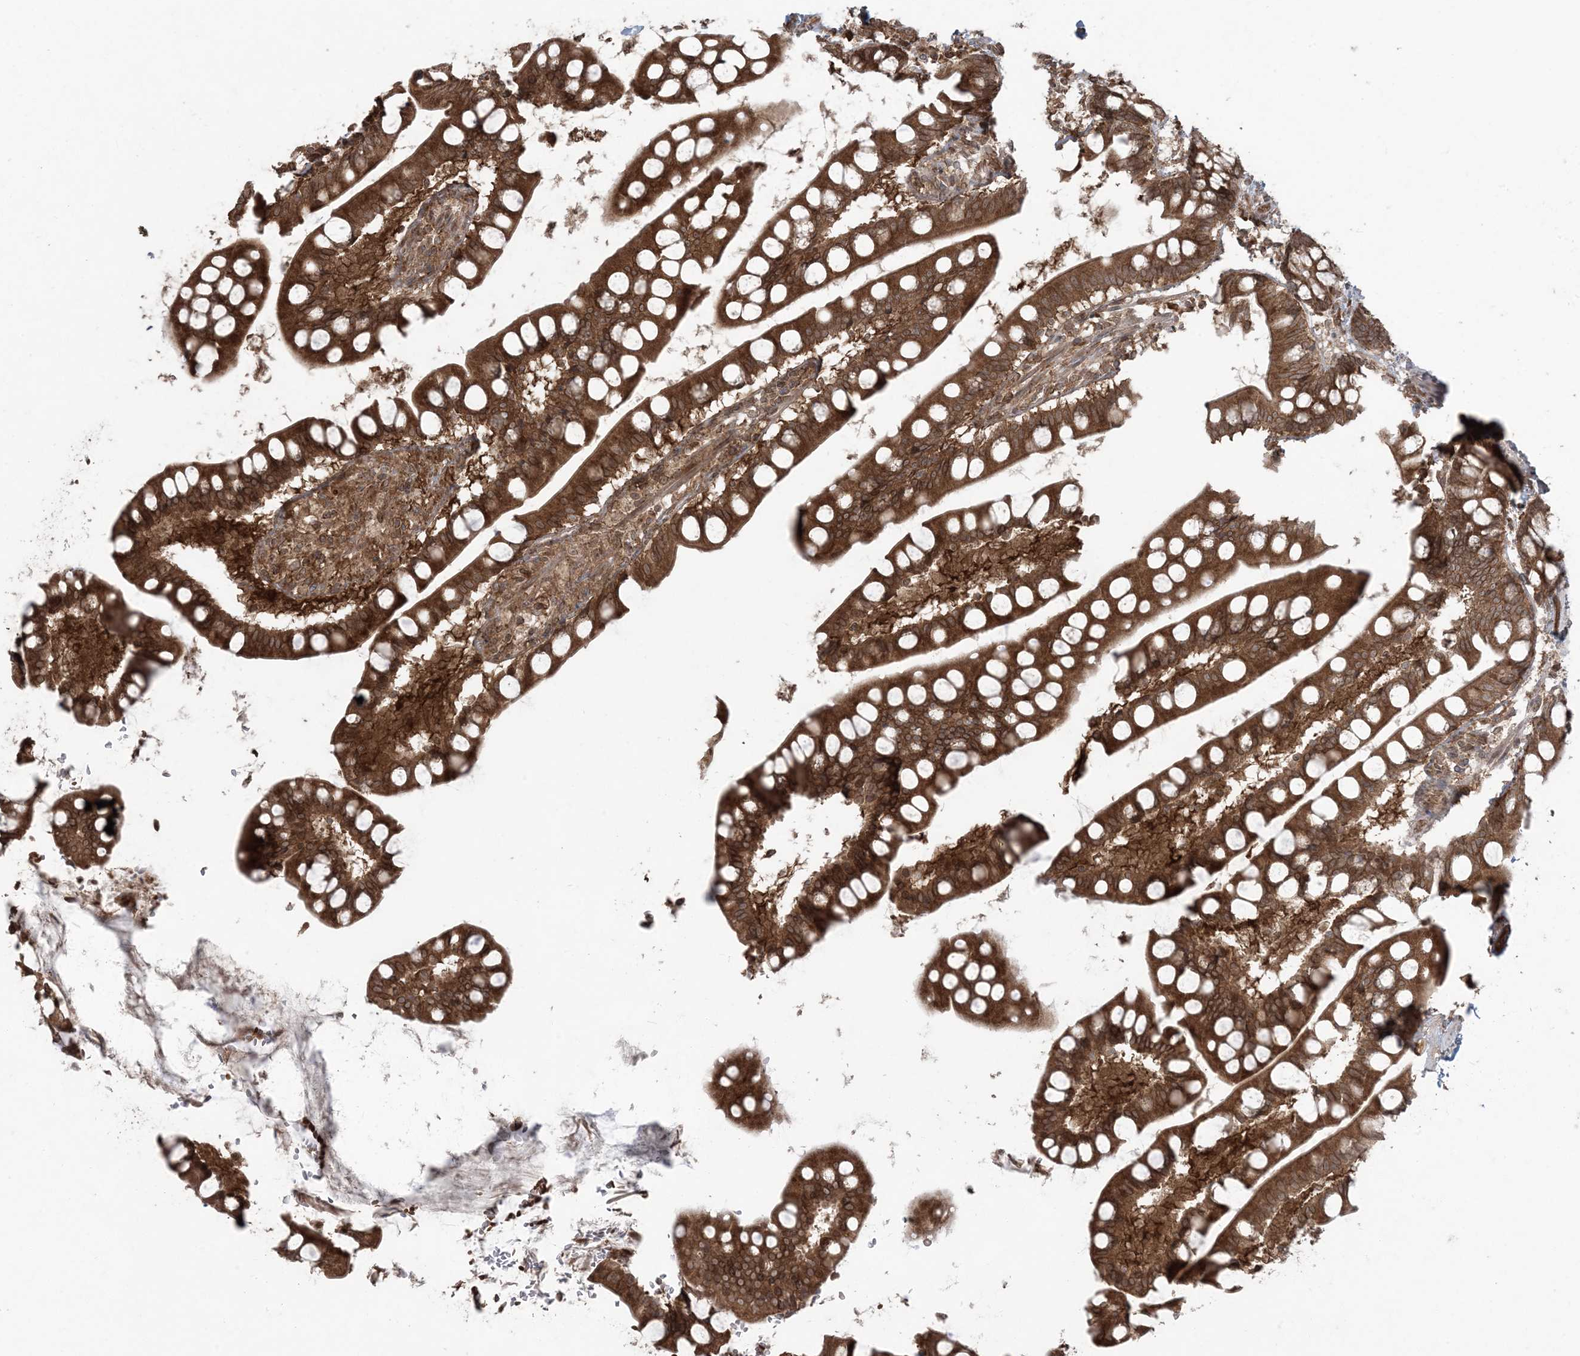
{"staining": {"intensity": "strong", "quantity": ">75%", "location": "cytoplasmic/membranous"}, "tissue": "small intestine", "cell_type": "Glandular cells", "image_type": "normal", "snomed": [{"axis": "morphology", "description": "Normal tissue, NOS"}, {"axis": "topography", "description": "Small intestine"}], "caption": "A high-resolution histopathology image shows immunohistochemistry staining of normal small intestine, which exhibits strong cytoplasmic/membranous expression in approximately >75% of glandular cells.", "gene": "DDX19B", "patient": {"sex": "male", "age": 52}}